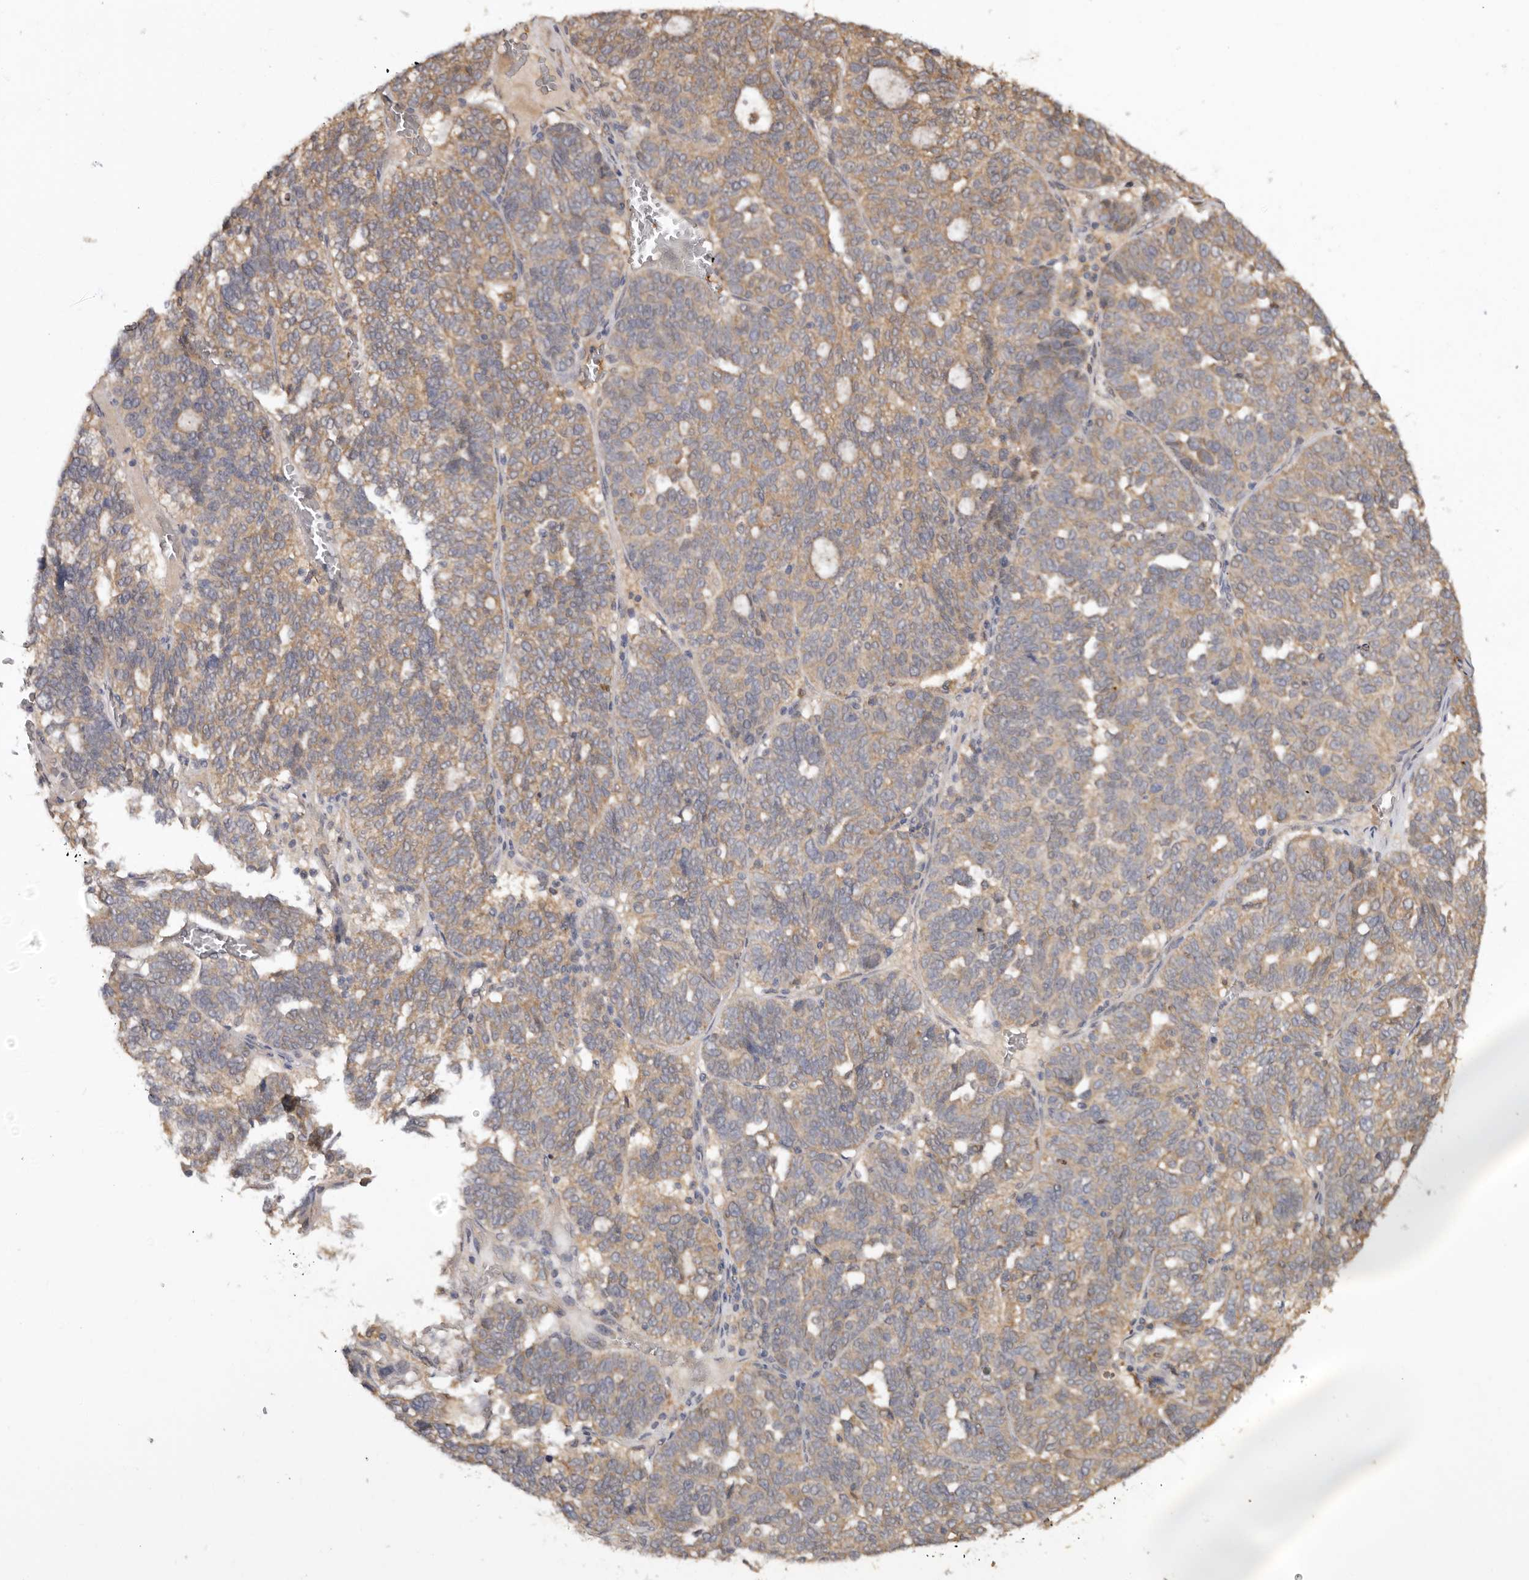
{"staining": {"intensity": "moderate", "quantity": "25%-75%", "location": "cytoplasmic/membranous"}, "tissue": "ovarian cancer", "cell_type": "Tumor cells", "image_type": "cancer", "snomed": [{"axis": "morphology", "description": "Cystadenocarcinoma, serous, NOS"}, {"axis": "topography", "description": "Ovary"}], "caption": "Immunohistochemical staining of ovarian cancer (serous cystadenocarcinoma) exhibits medium levels of moderate cytoplasmic/membranous protein staining in about 25%-75% of tumor cells. (DAB IHC, brown staining for protein, blue staining for nuclei).", "gene": "RSPO2", "patient": {"sex": "female", "age": 59}}